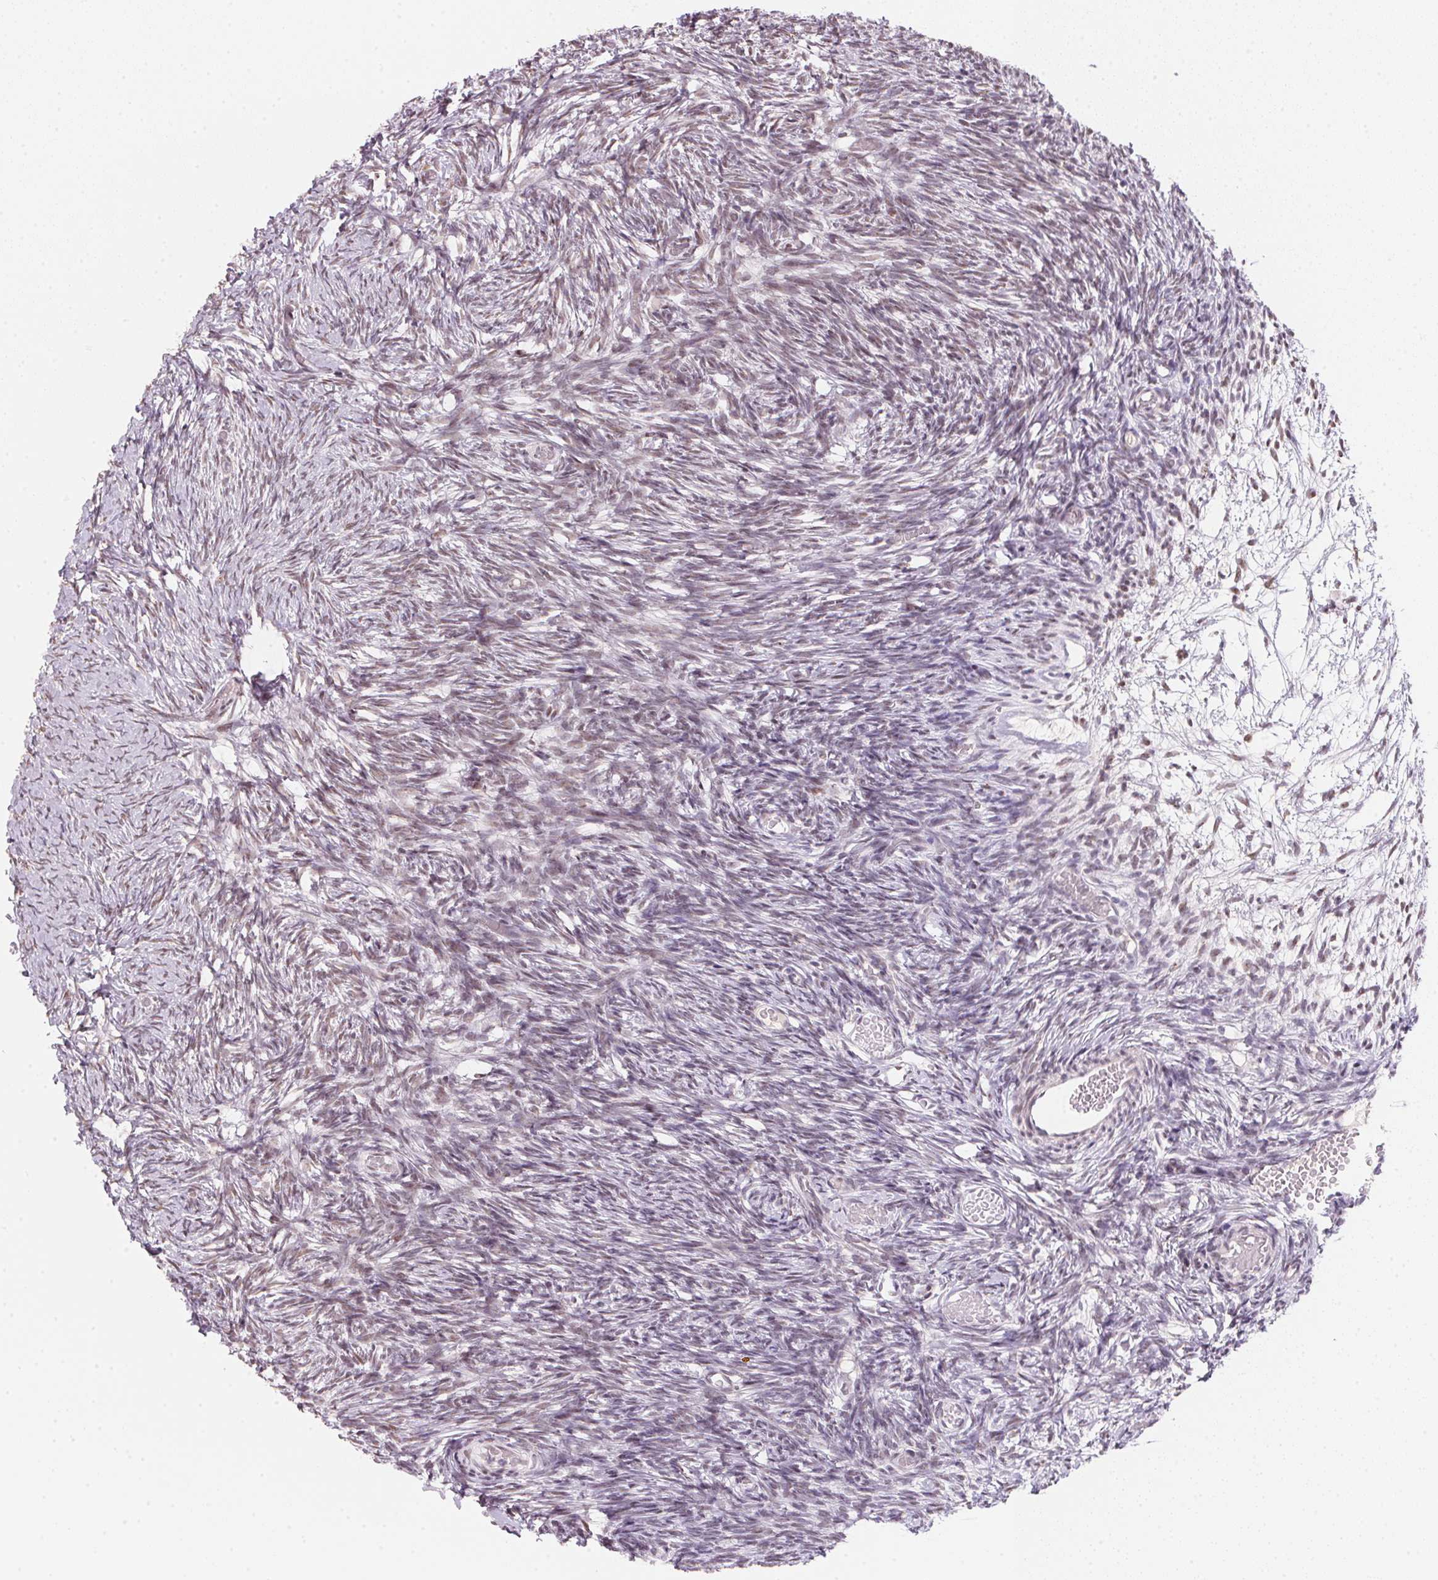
{"staining": {"intensity": "moderate", "quantity": "25%-75%", "location": "cytoplasmic/membranous"}, "tissue": "ovary", "cell_type": "Follicle cells", "image_type": "normal", "snomed": [{"axis": "morphology", "description": "Normal tissue, NOS"}, {"axis": "topography", "description": "Ovary"}], "caption": "The image shows a brown stain indicating the presence of a protein in the cytoplasmic/membranous of follicle cells in ovary. Nuclei are stained in blue.", "gene": "RAB22A", "patient": {"sex": "female", "age": 39}}